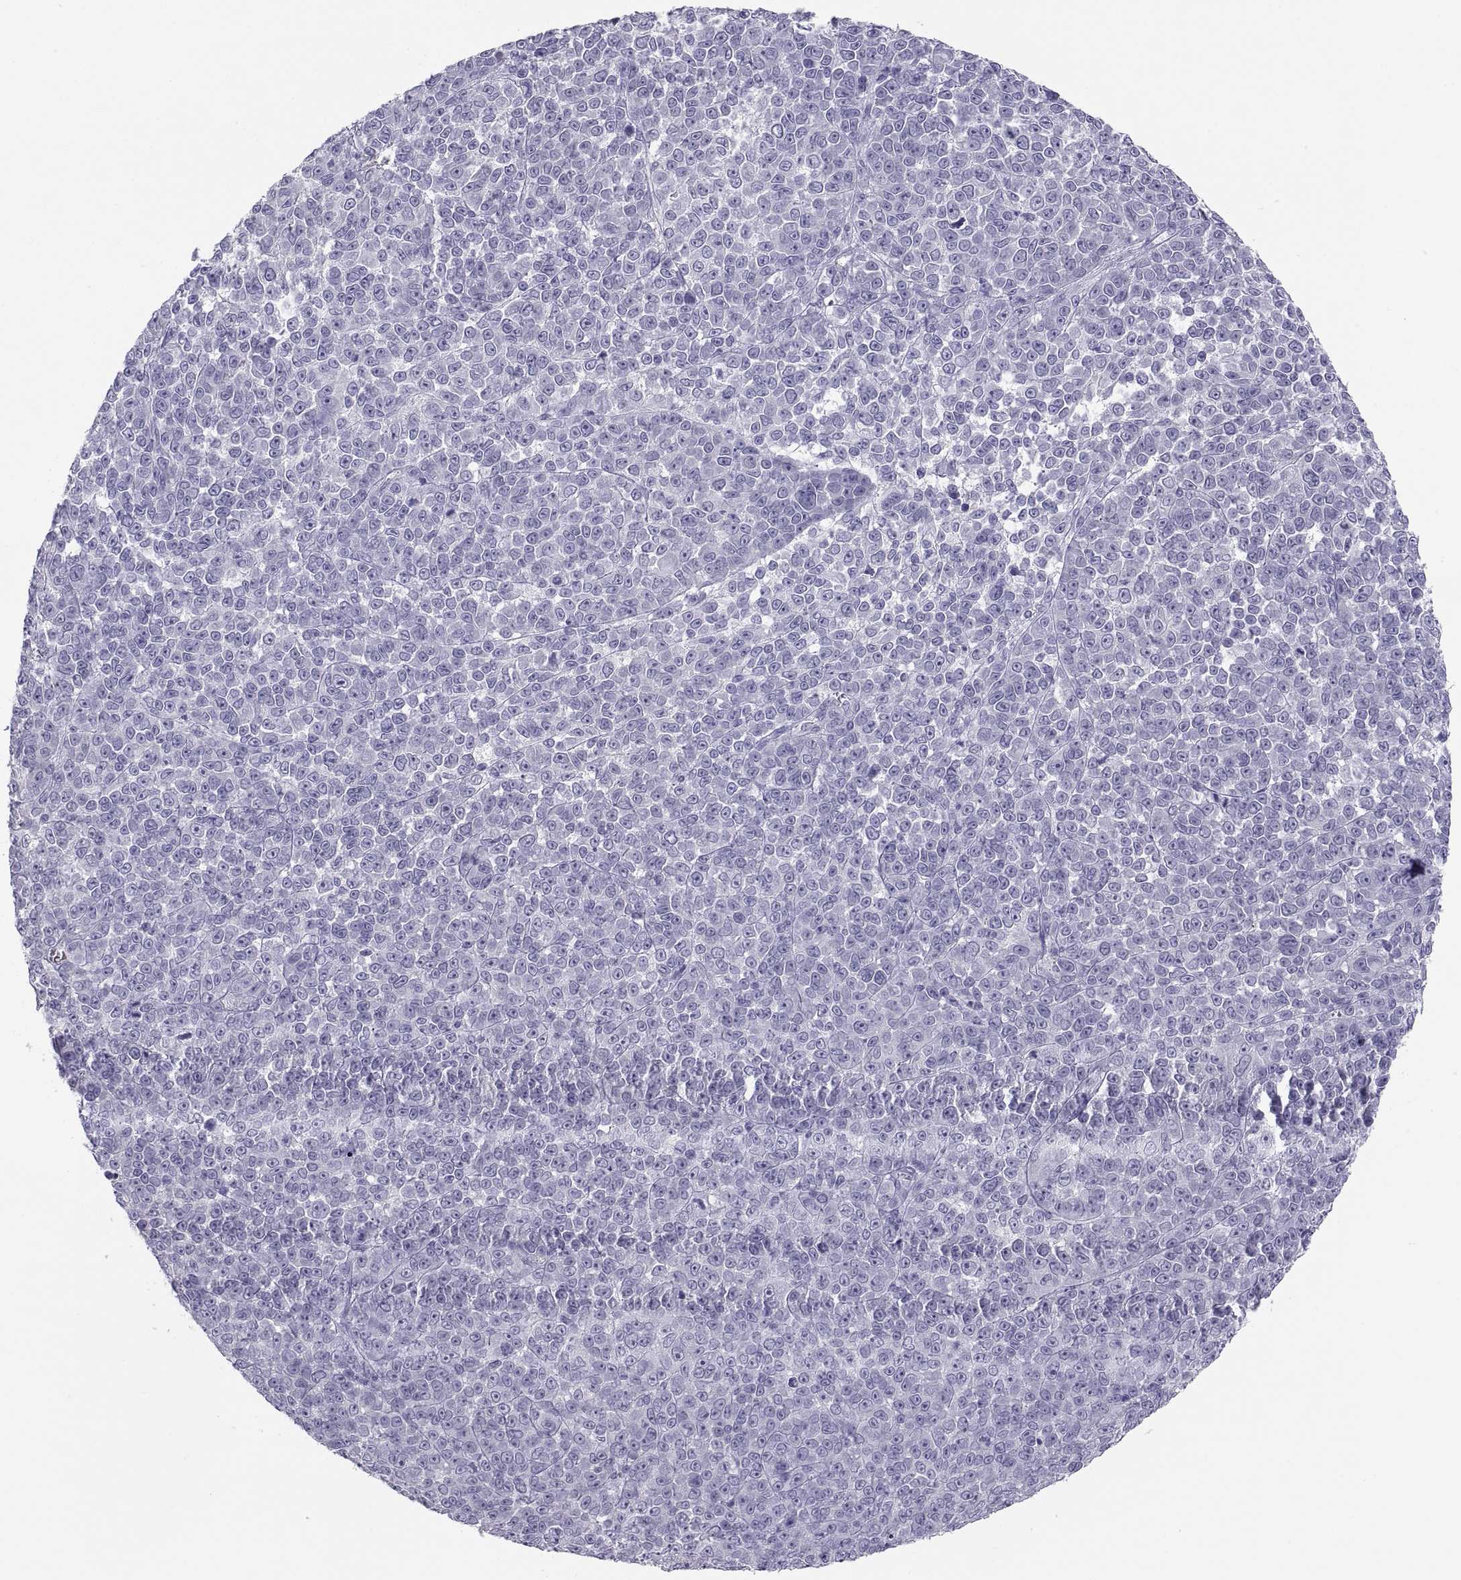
{"staining": {"intensity": "weak", "quantity": "<25%", "location": "cytoplasmic/membranous"}, "tissue": "melanoma", "cell_type": "Tumor cells", "image_type": "cancer", "snomed": [{"axis": "morphology", "description": "Malignant melanoma, NOS"}, {"axis": "topography", "description": "Skin"}], "caption": "Immunohistochemistry (IHC) histopathology image of neoplastic tissue: human melanoma stained with DAB exhibits no significant protein staining in tumor cells.", "gene": "MAGEB2", "patient": {"sex": "female", "age": 95}}